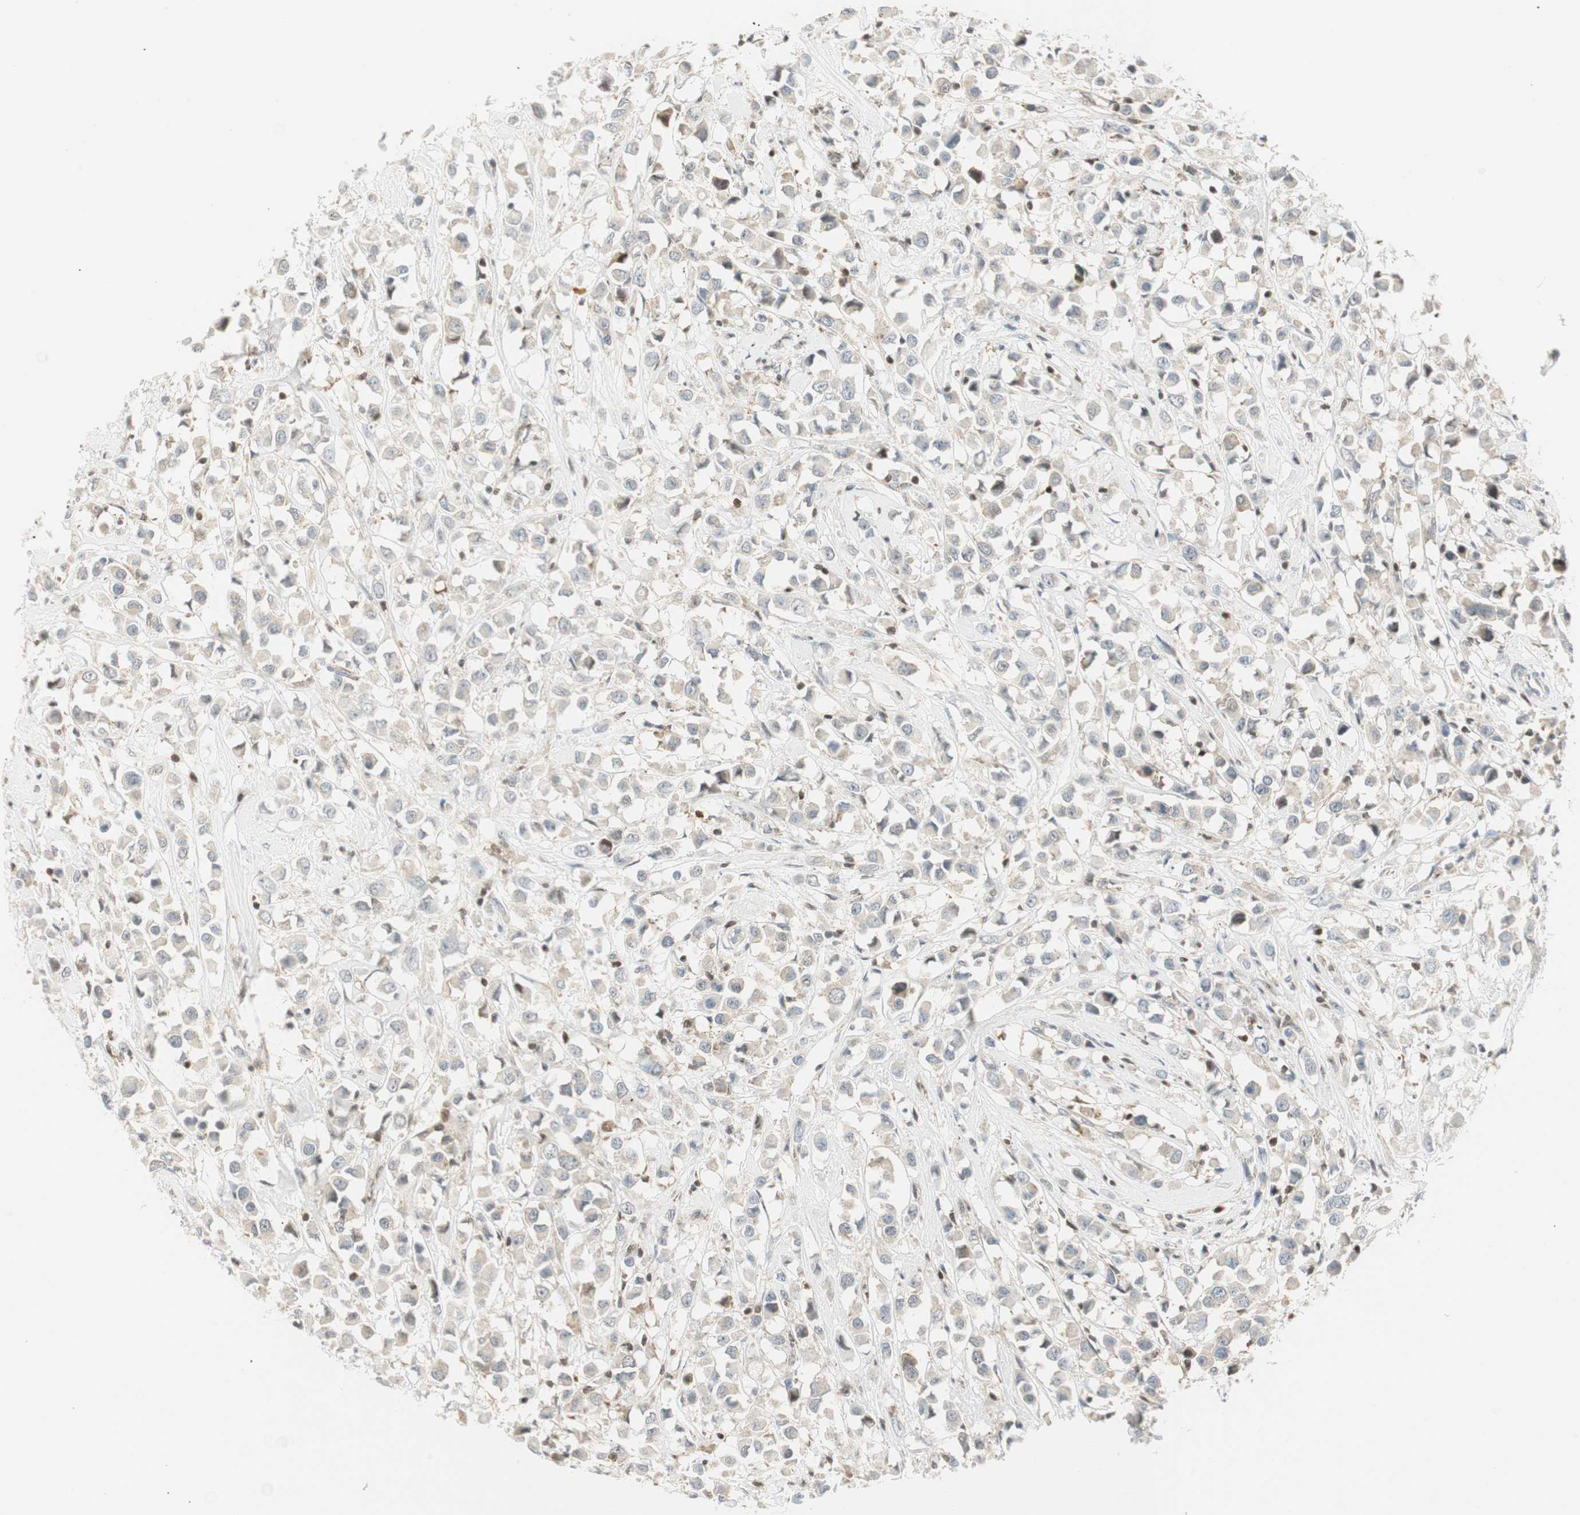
{"staining": {"intensity": "weak", "quantity": ">75%", "location": "cytoplasmic/membranous"}, "tissue": "breast cancer", "cell_type": "Tumor cells", "image_type": "cancer", "snomed": [{"axis": "morphology", "description": "Duct carcinoma"}, {"axis": "topography", "description": "Breast"}], "caption": "Immunohistochemical staining of human breast invasive ductal carcinoma demonstrates weak cytoplasmic/membranous protein positivity in approximately >75% of tumor cells.", "gene": "PPP1CA", "patient": {"sex": "female", "age": 61}}